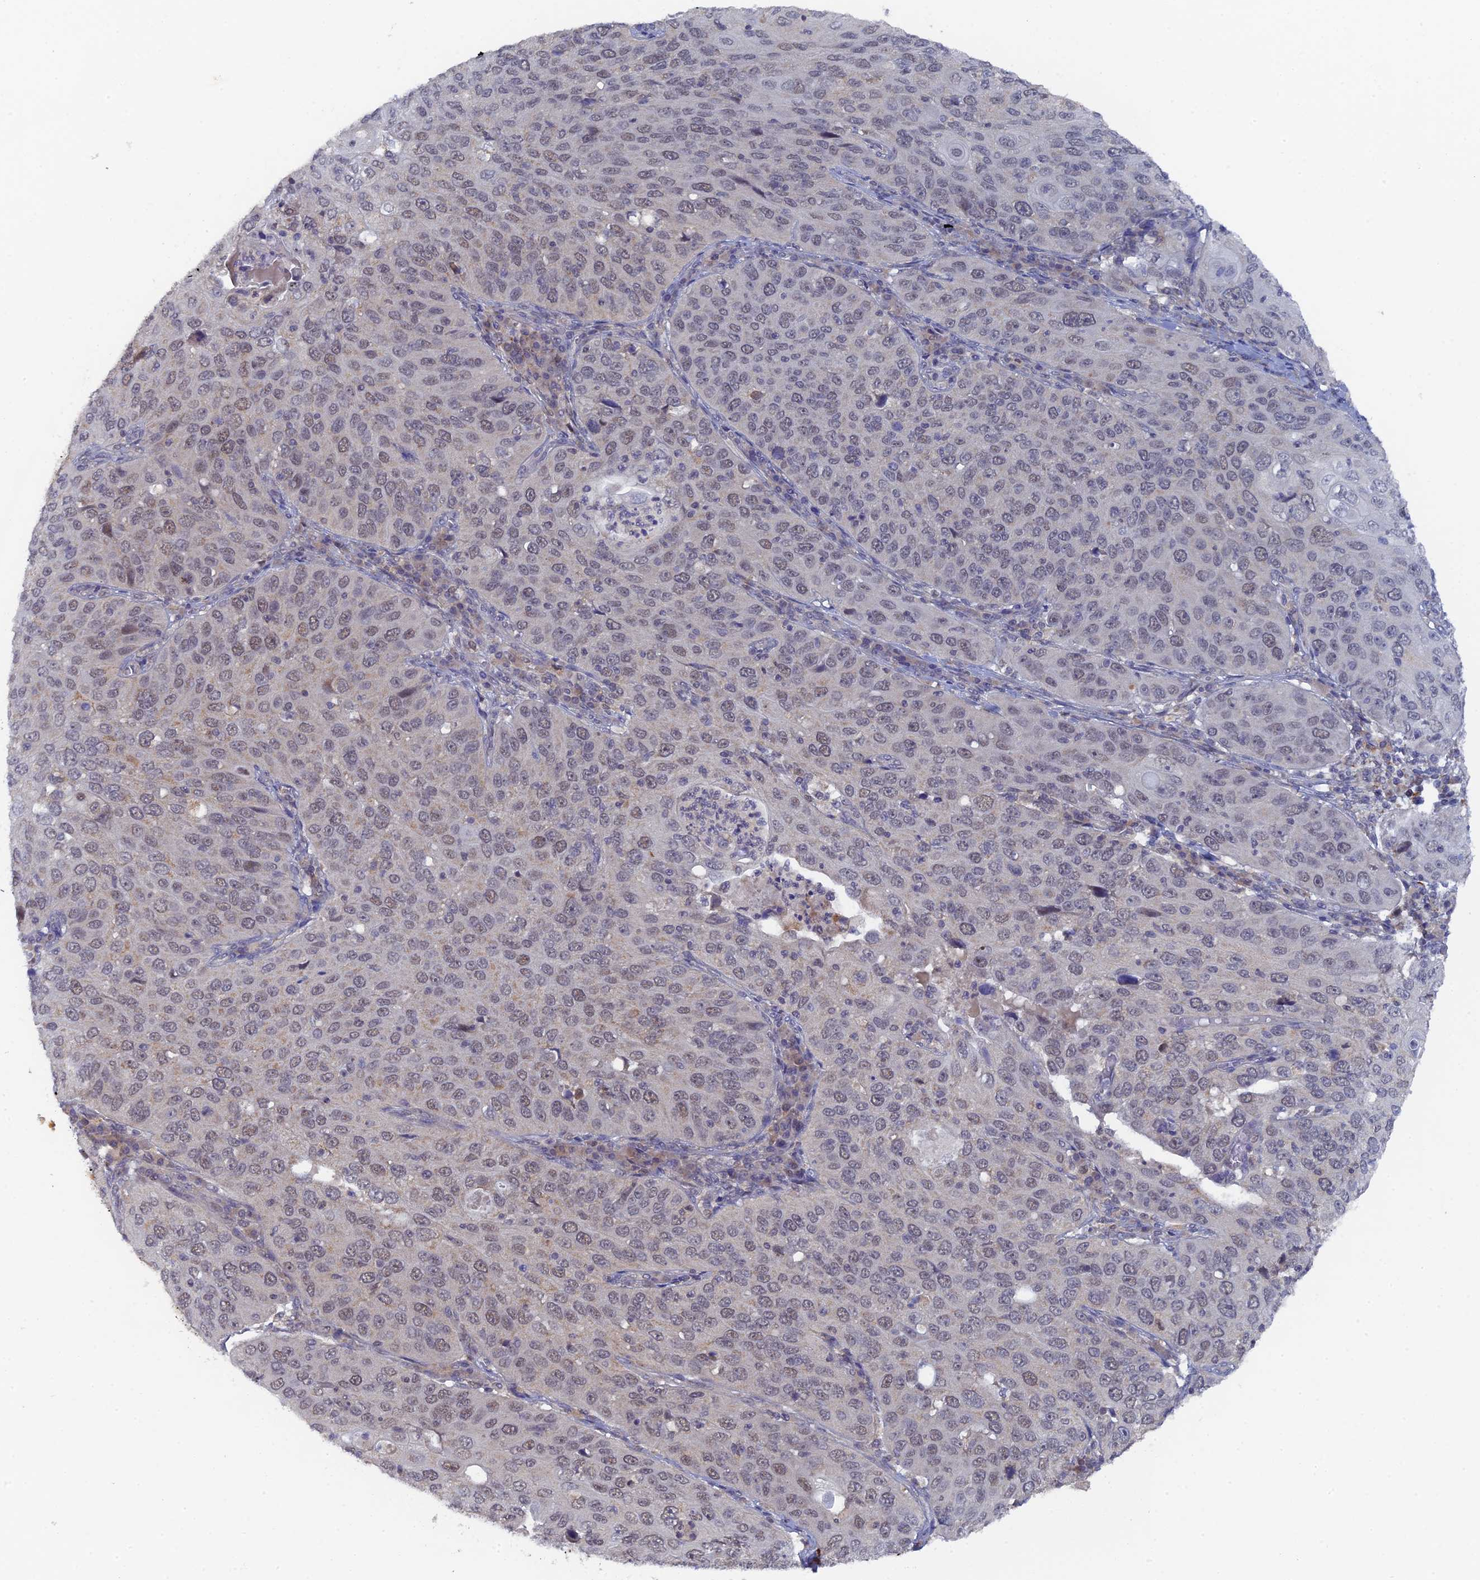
{"staining": {"intensity": "weak", "quantity": "<25%", "location": "cytoplasmic/membranous,nuclear"}, "tissue": "cervical cancer", "cell_type": "Tumor cells", "image_type": "cancer", "snomed": [{"axis": "morphology", "description": "Squamous cell carcinoma, NOS"}, {"axis": "topography", "description": "Cervix"}], "caption": "Immunohistochemistry (IHC) photomicrograph of neoplastic tissue: human cervical cancer (squamous cell carcinoma) stained with DAB (3,3'-diaminobenzidine) demonstrates no significant protein staining in tumor cells.", "gene": "MIGA2", "patient": {"sex": "female", "age": 36}}